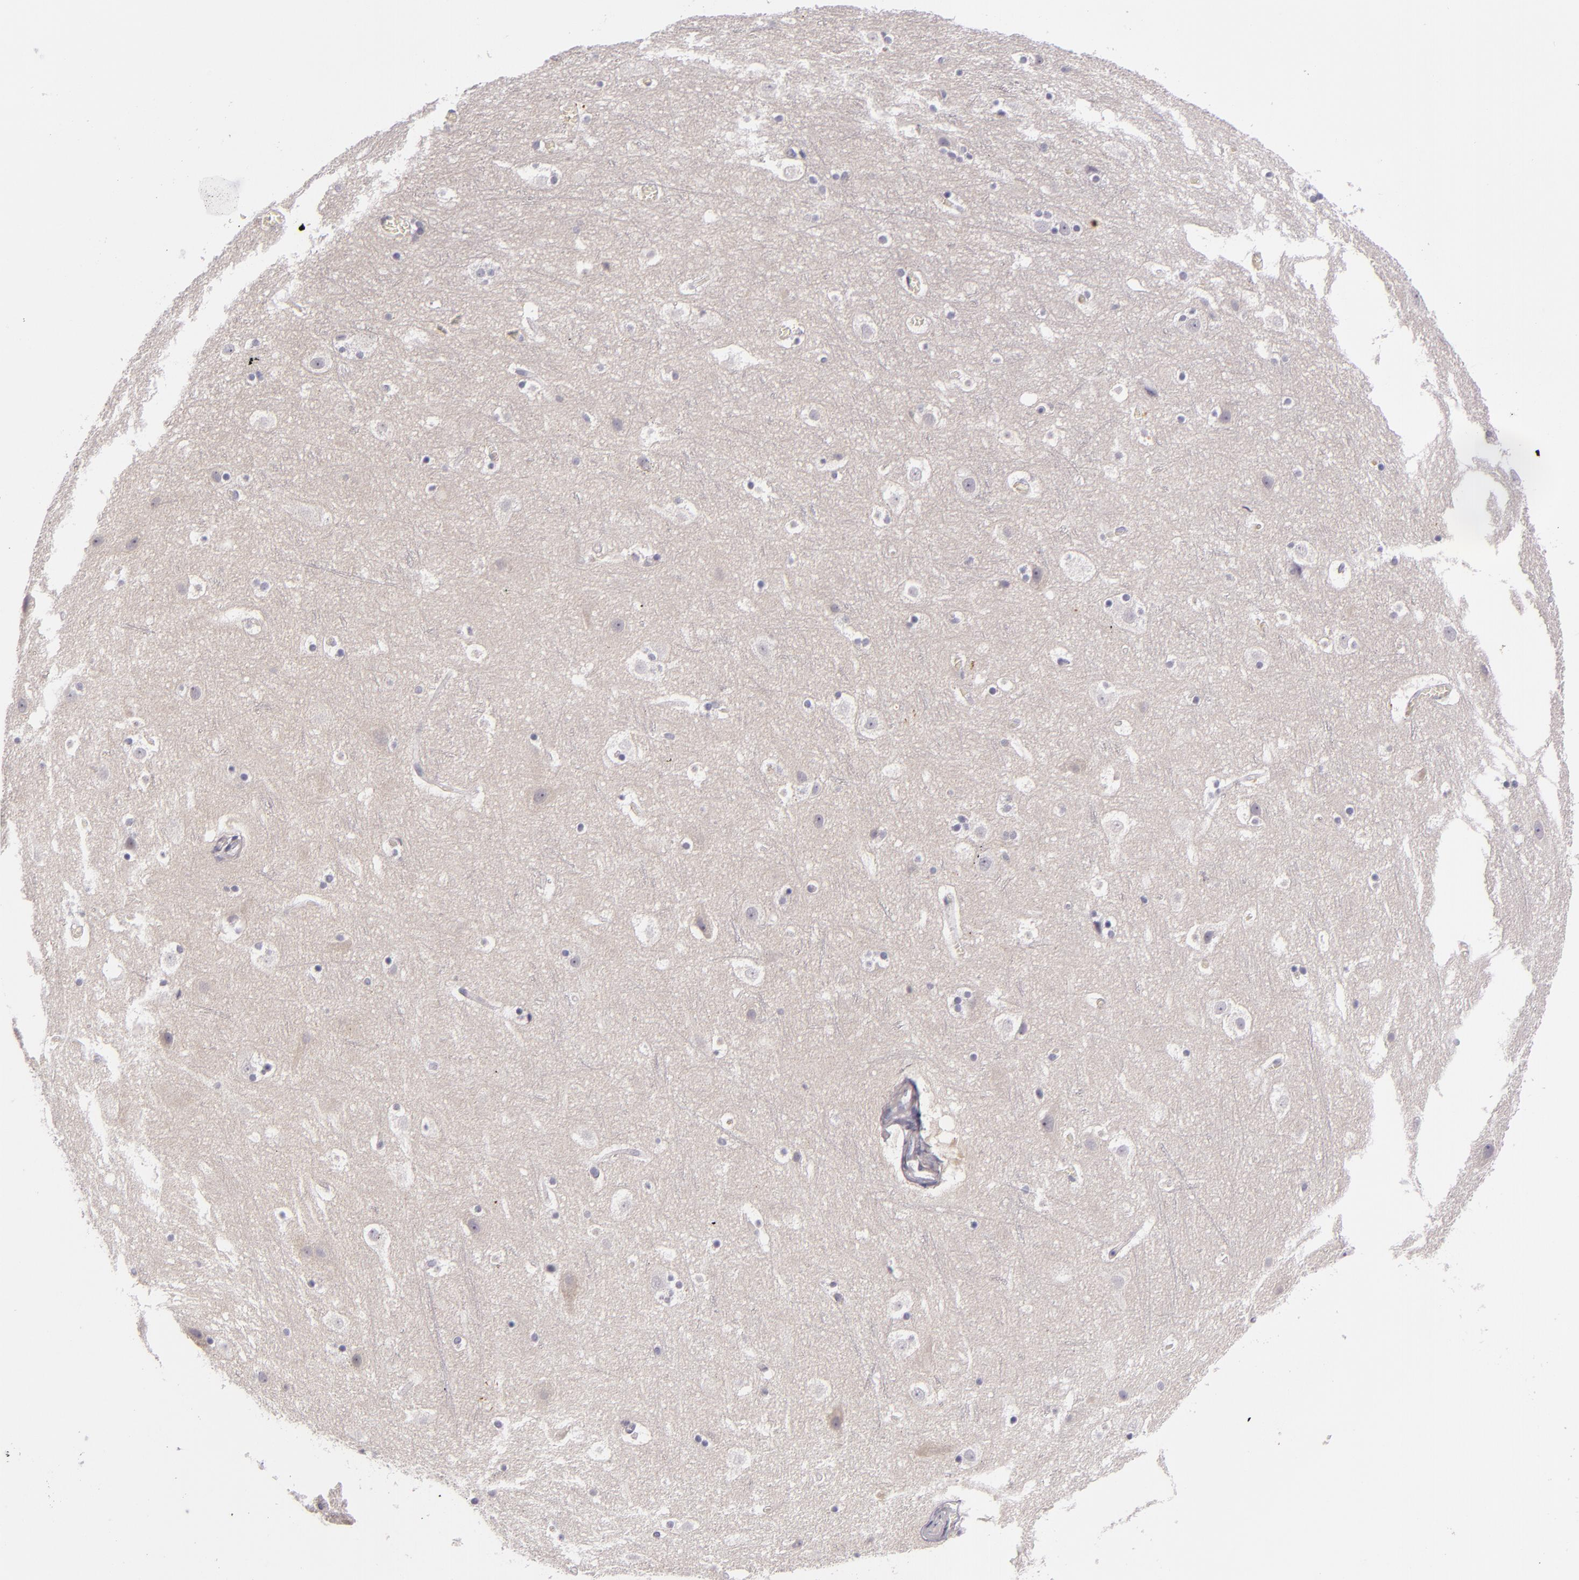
{"staining": {"intensity": "negative", "quantity": "none", "location": "none"}, "tissue": "cerebral cortex", "cell_type": "Endothelial cells", "image_type": "normal", "snomed": [{"axis": "morphology", "description": "Normal tissue, NOS"}, {"axis": "topography", "description": "Cerebral cortex"}], "caption": "Immunohistochemistry histopathology image of normal human cerebral cortex stained for a protein (brown), which displays no staining in endothelial cells.", "gene": "FAM181A", "patient": {"sex": "male", "age": 45}}